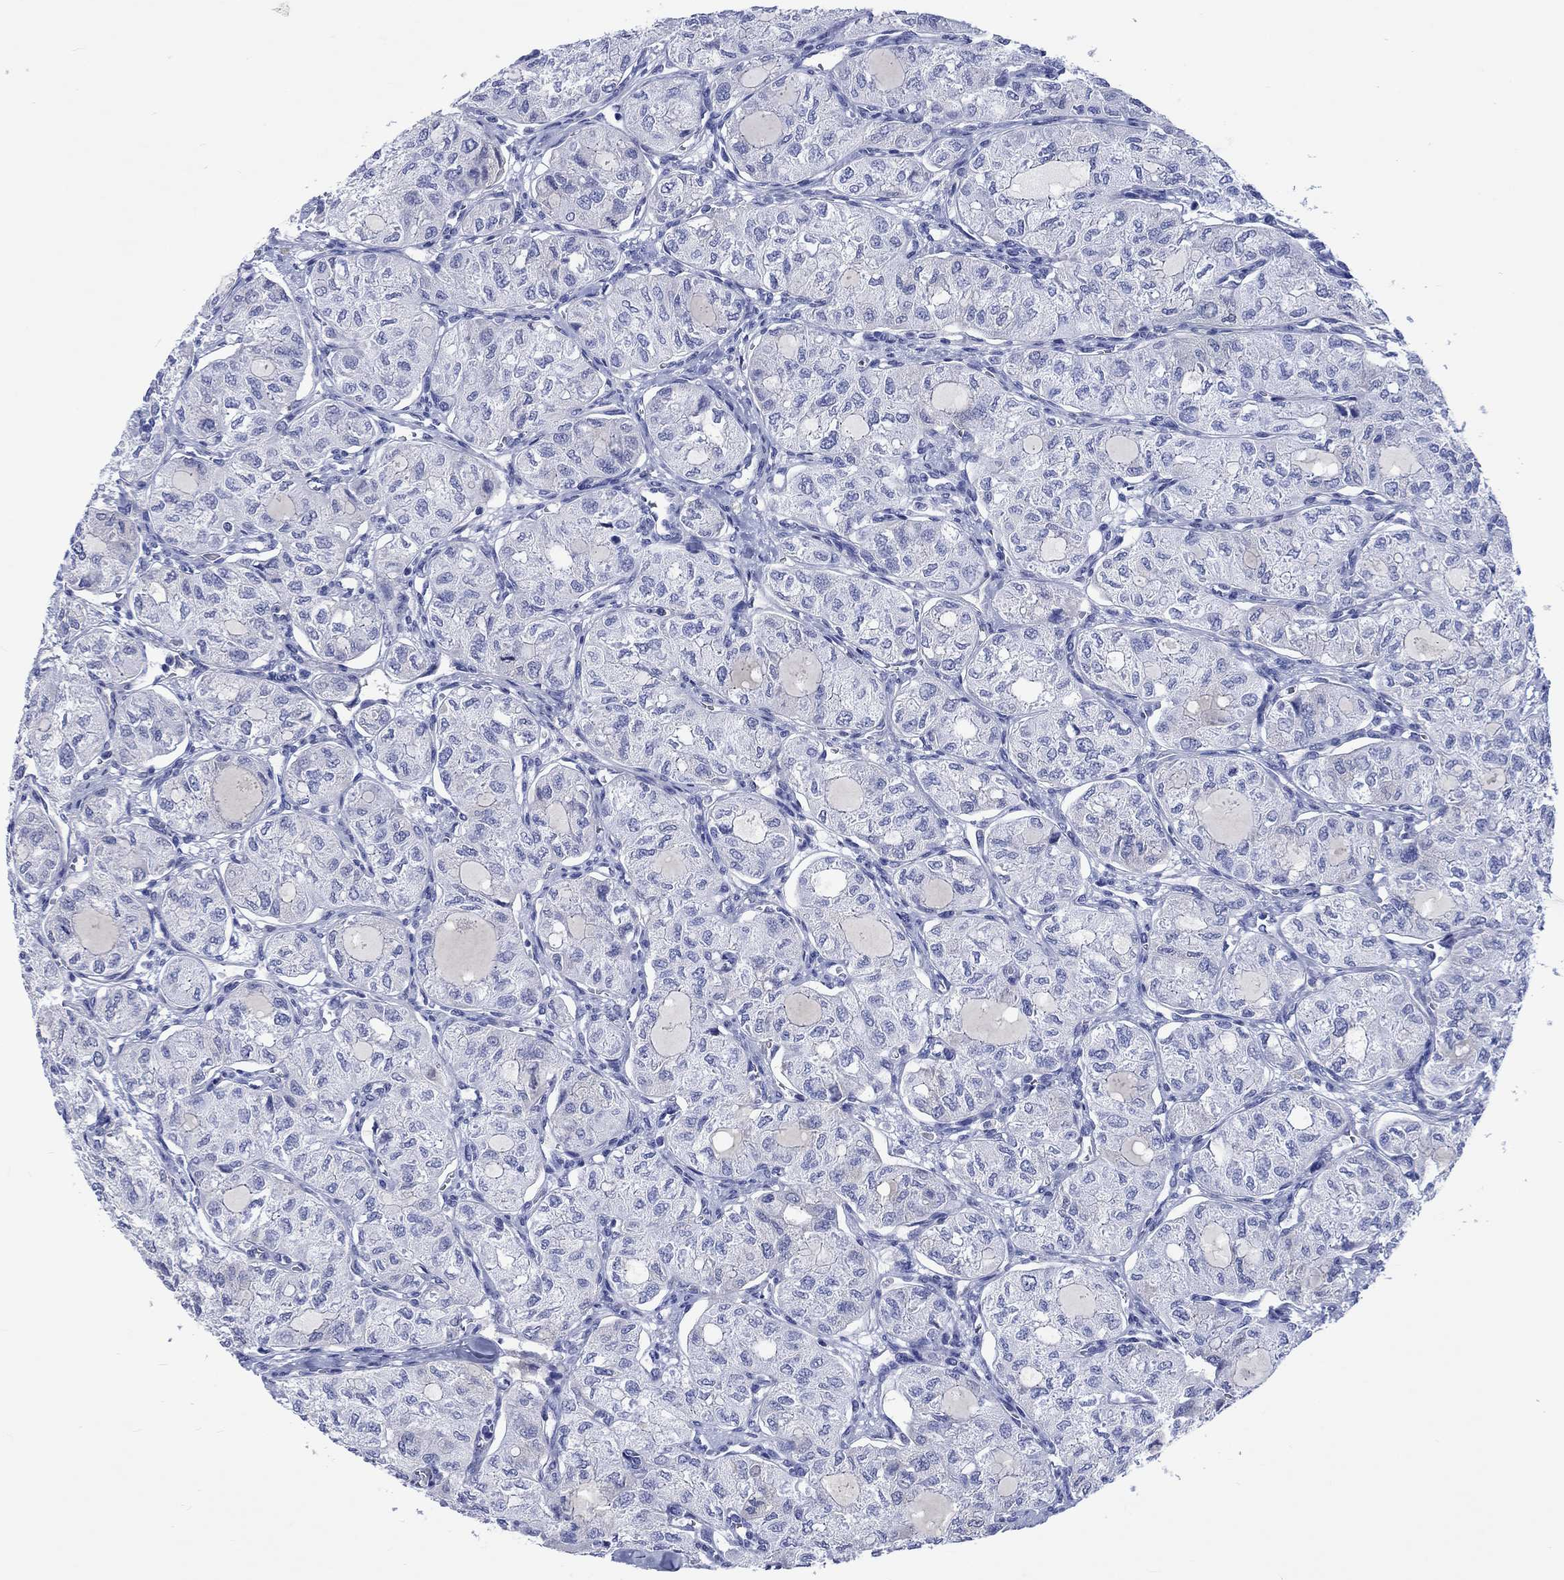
{"staining": {"intensity": "negative", "quantity": "none", "location": "none"}, "tissue": "thyroid cancer", "cell_type": "Tumor cells", "image_type": "cancer", "snomed": [{"axis": "morphology", "description": "Follicular adenoma carcinoma, NOS"}, {"axis": "topography", "description": "Thyroid gland"}], "caption": "IHC micrograph of neoplastic tissue: follicular adenoma carcinoma (thyroid) stained with DAB displays no significant protein expression in tumor cells.", "gene": "CACNG3", "patient": {"sex": "male", "age": 75}}